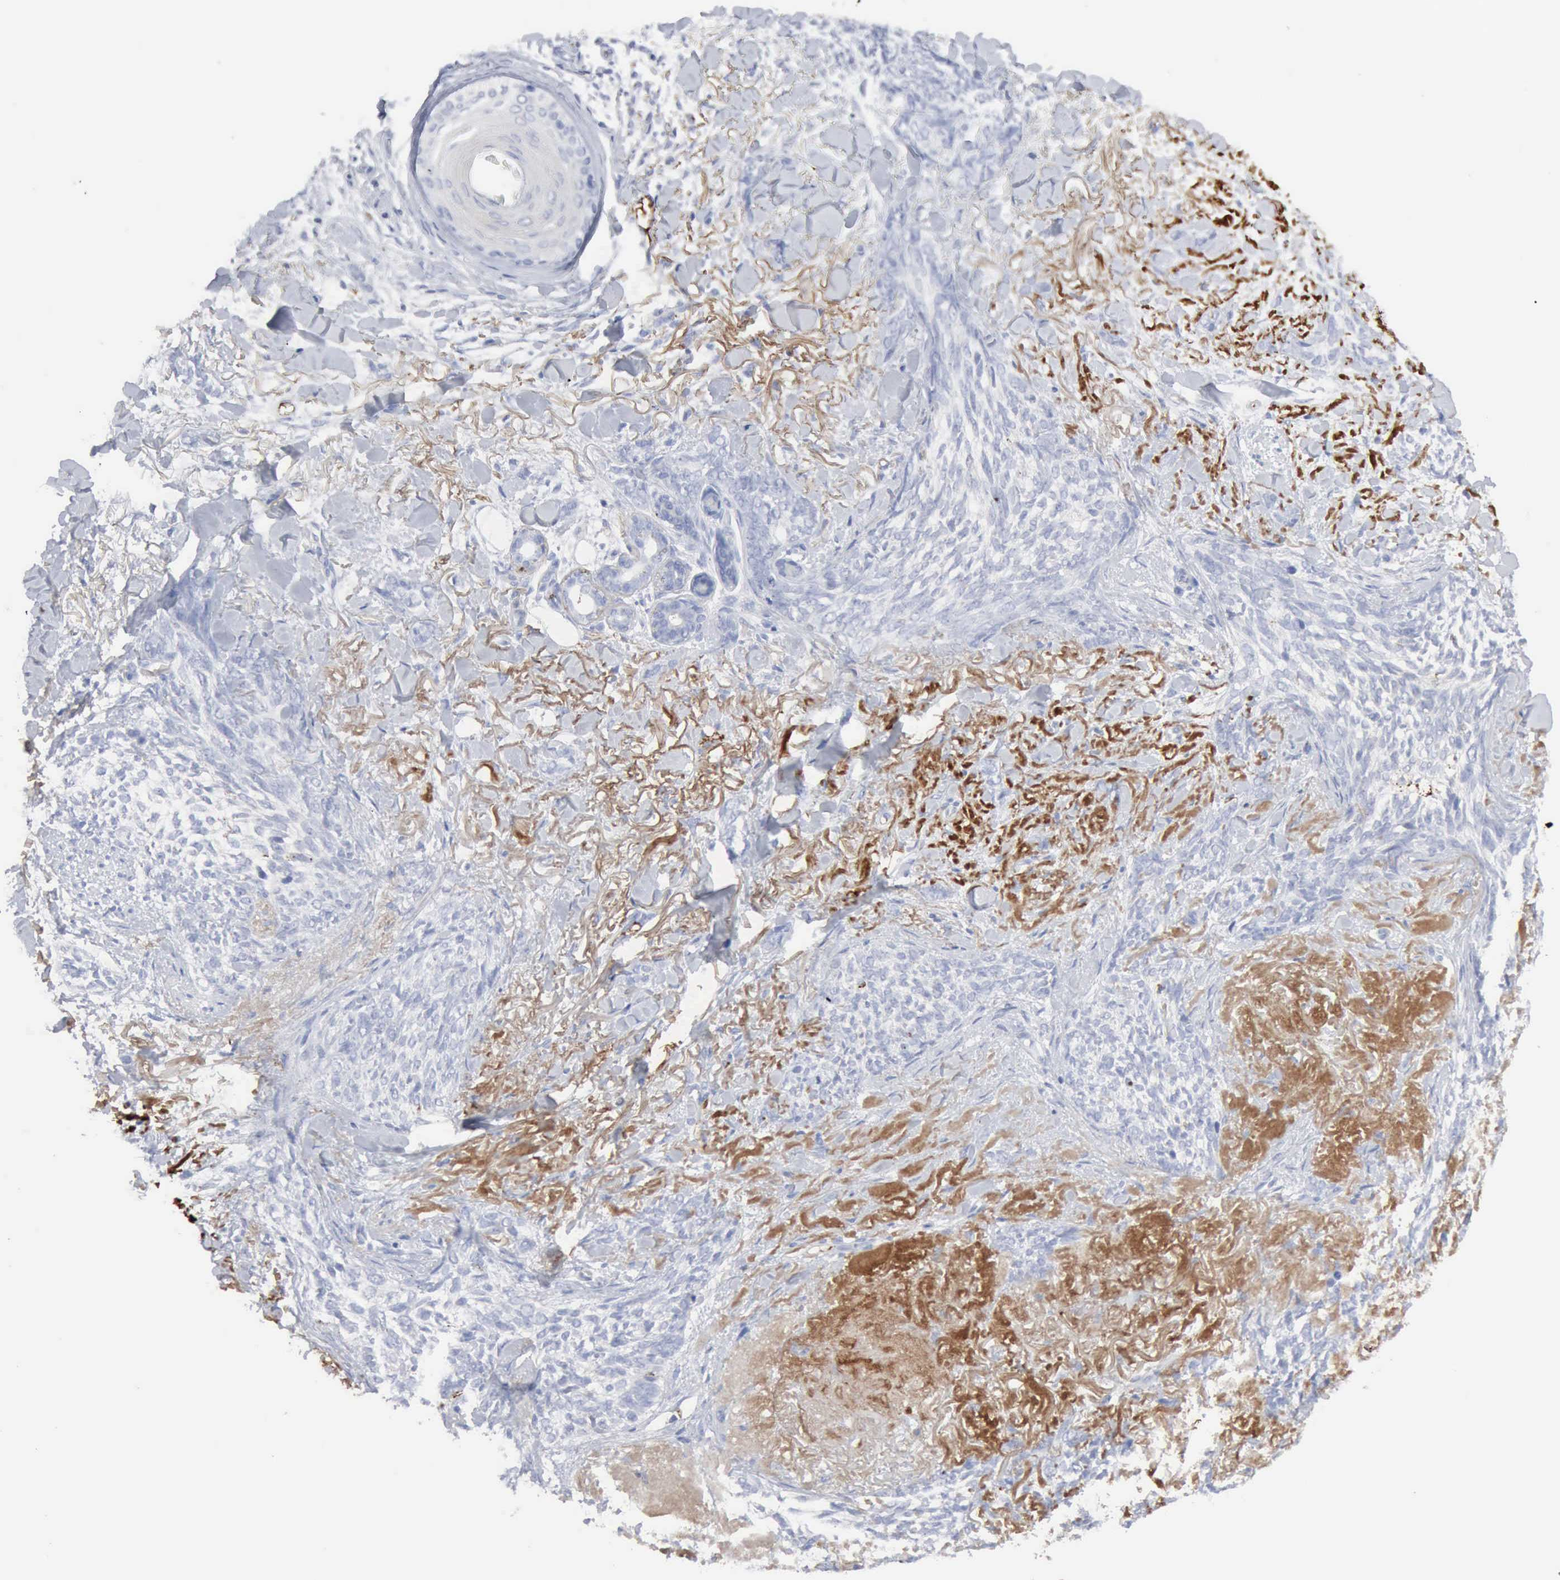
{"staining": {"intensity": "negative", "quantity": "none", "location": "none"}, "tissue": "skin cancer", "cell_type": "Tumor cells", "image_type": "cancer", "snomed": [{"axis": "morphology", "description": "Basal cell carcinoma"}, {"axis": "topography", "description": "Skin"}], "caption": "This image is of skin cancer stained with immunohistochemistry to label a protein in brown with the nuclei are counter-stained blue. There is no staining in tumor cells.", "gene": "C4BPA", "patient": {"sex": "female", "age": 81}}